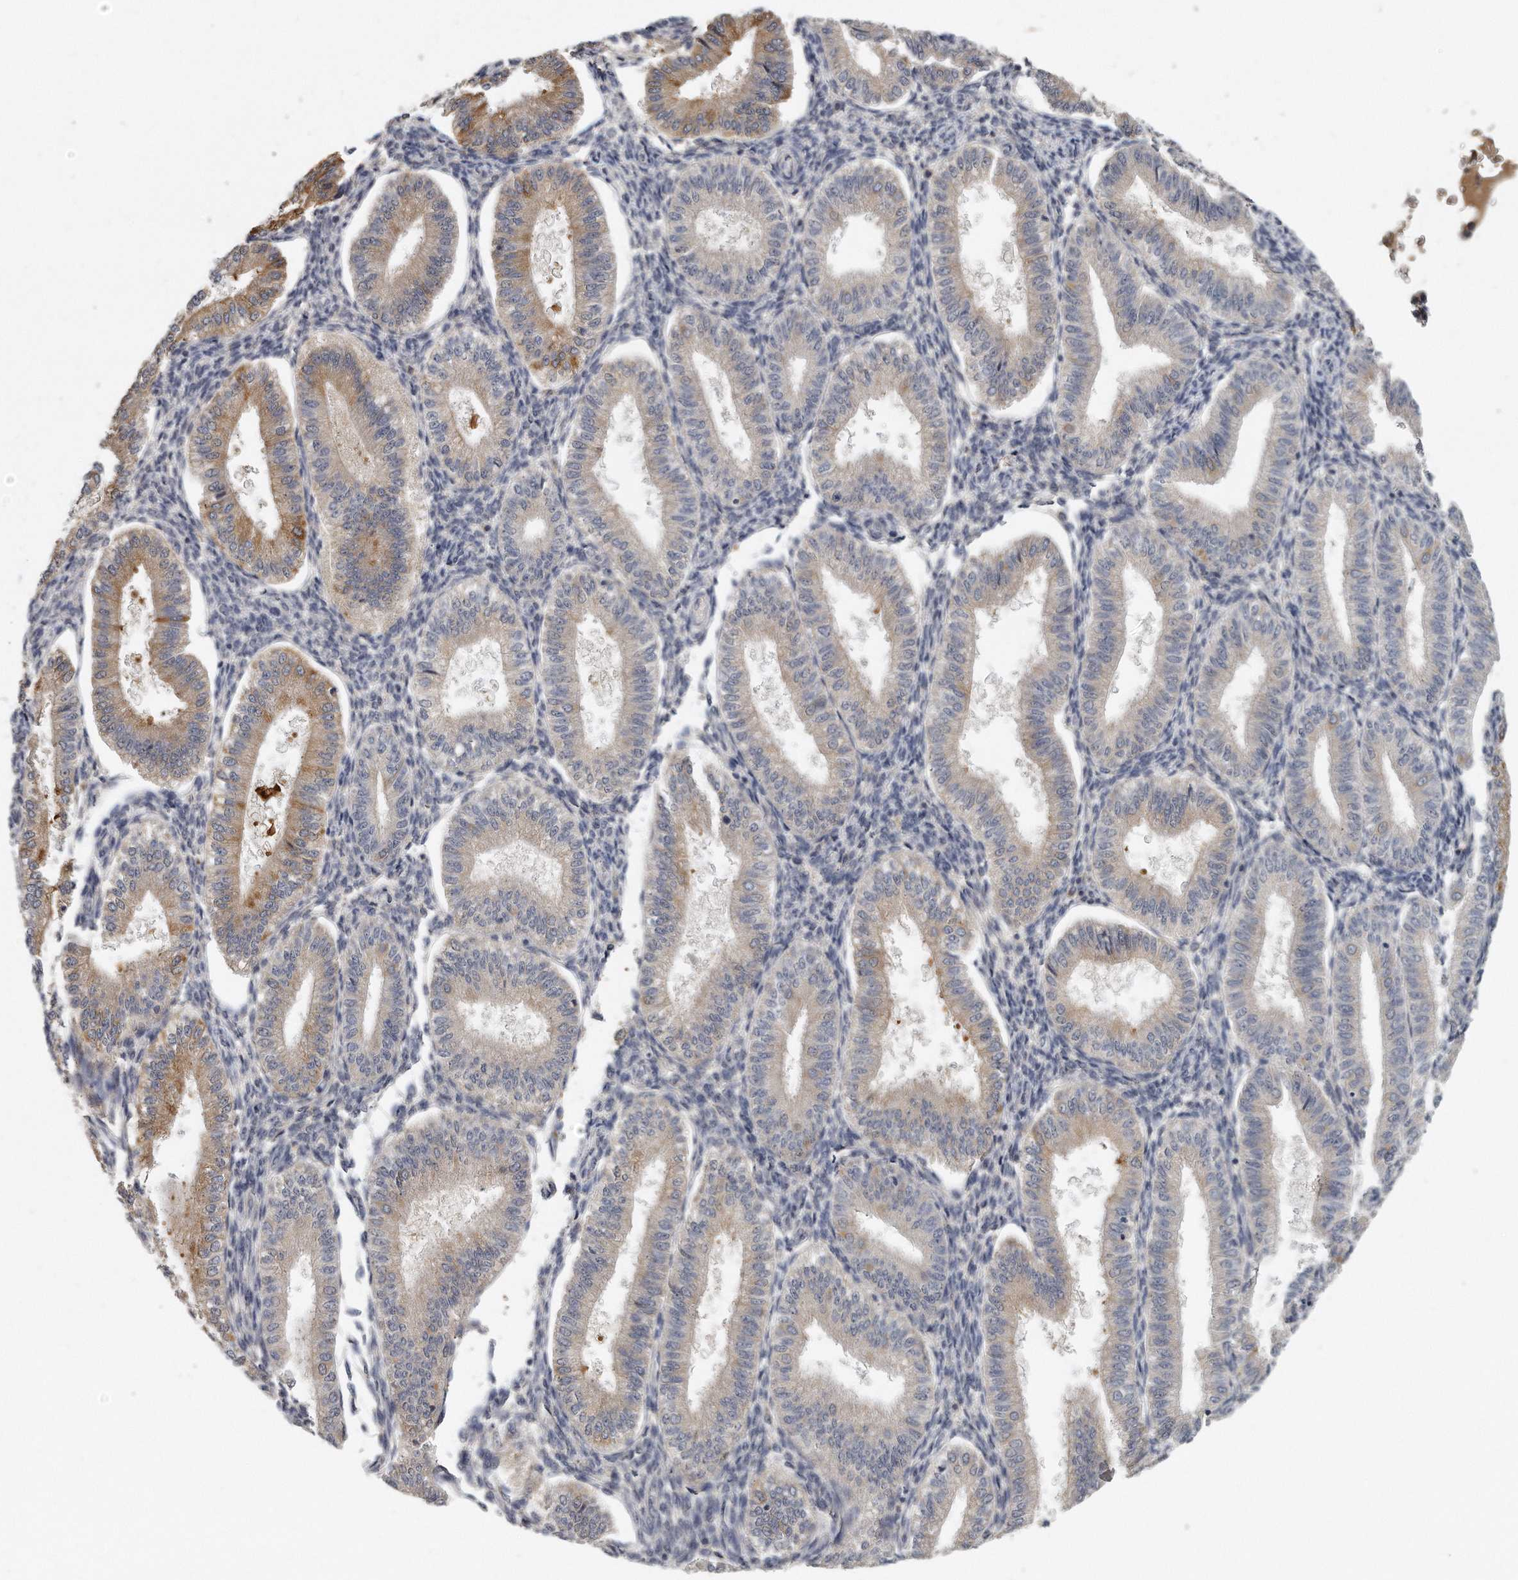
{"staining": {"intensity": "weak", "quantity": "<25%", "location": "cytoplasmic/membranous"}, "tissue": "endometrium", "cell_type": "Cells in endometrial stroma", "image_type": "normal", "snomed": [{"axis": "morphology", "description": "Normal tissue, NOS"}, {"axis": "topography", "description": "Endometrium"}], "caption": "Immunohistochemical staining of benign endometrium demonstrates no significant positivity in cells in endometrial stroma.", "gene": "TRAPPC14", "patient": {"sex": "female", "age": 39}}